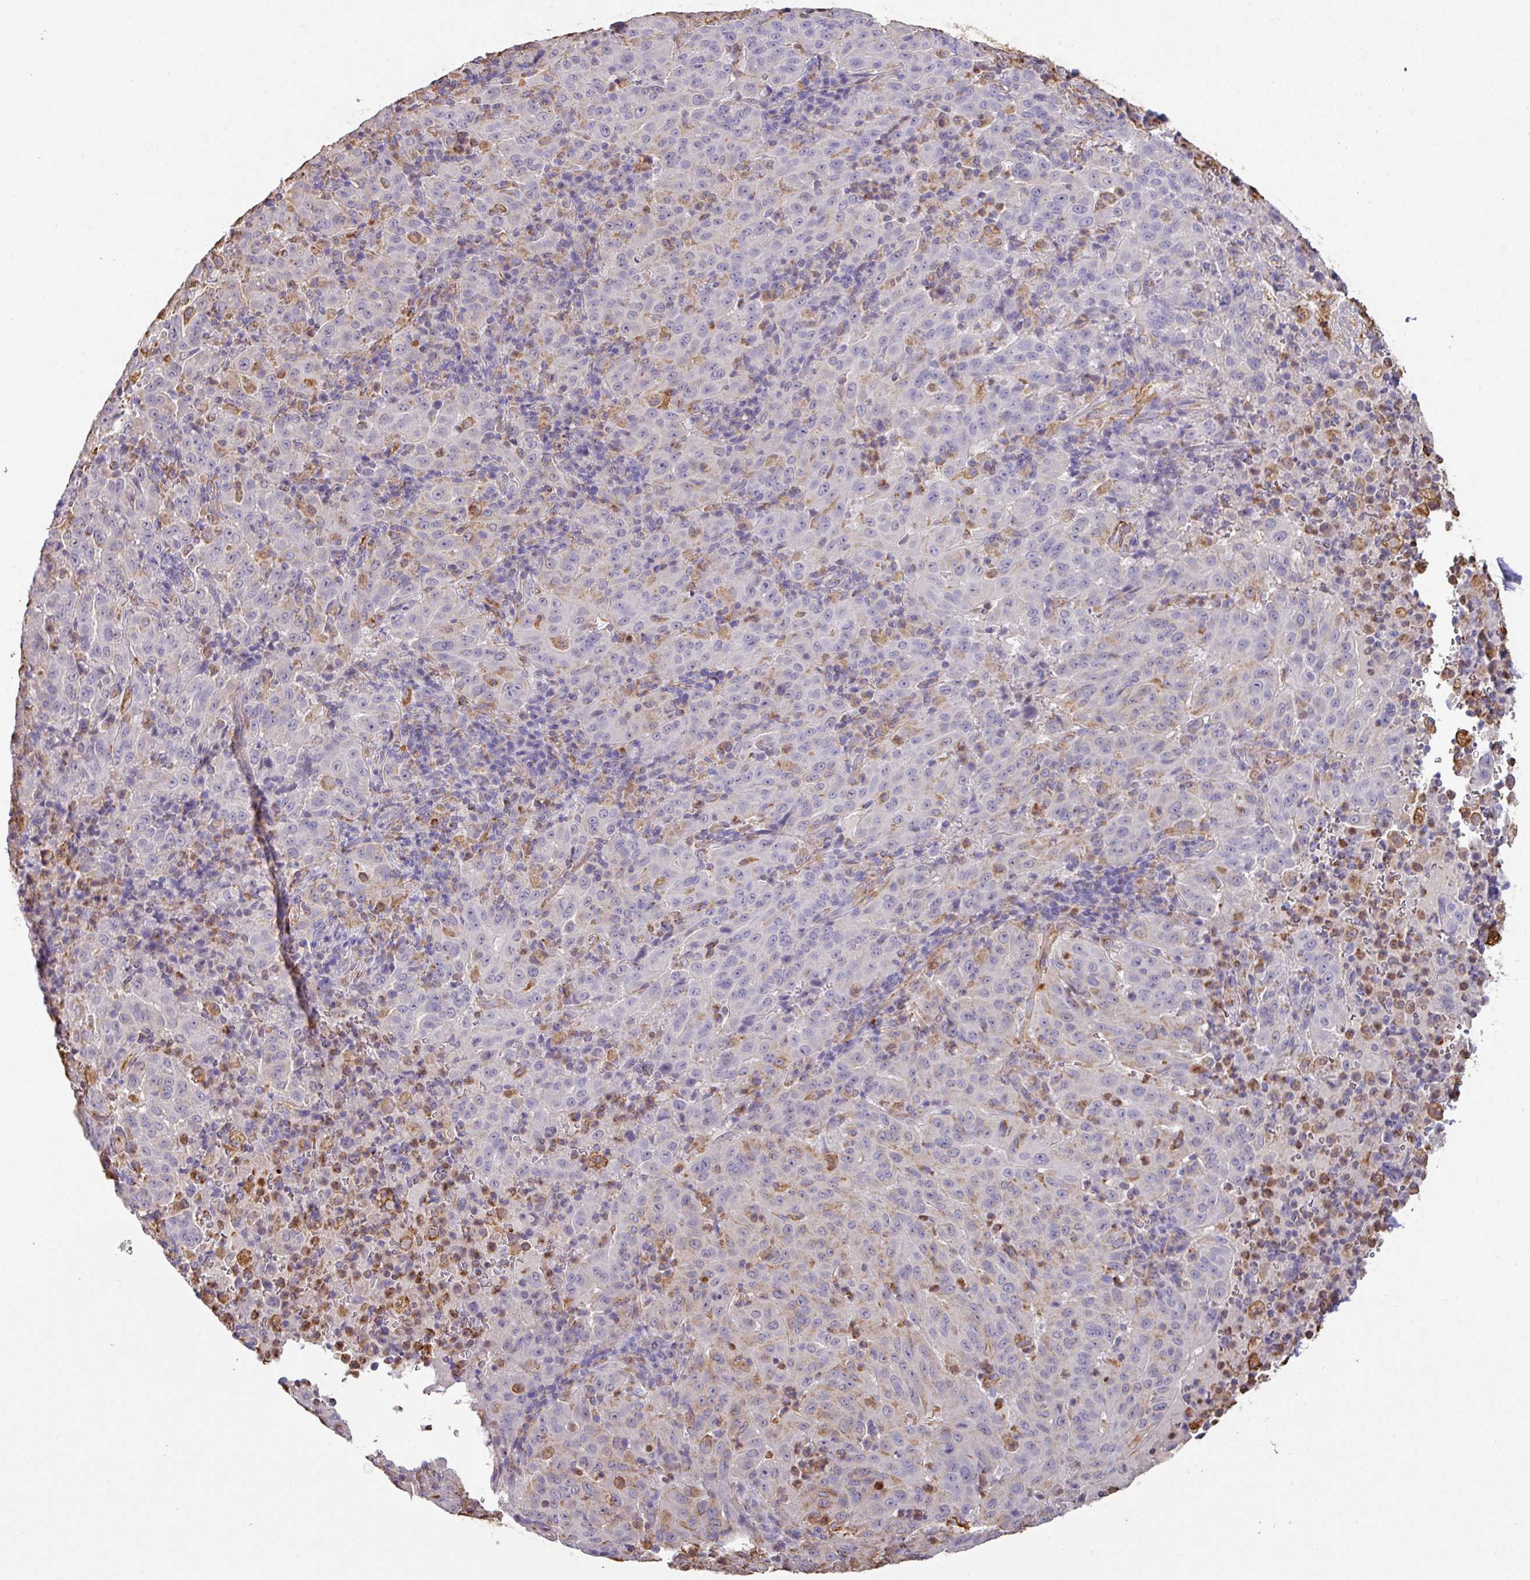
{"staining": {"intensity": "negative", "quantity": "none", "location": "none"}, "tissue": "pancreatic cancer", "cell_type": "Tumor cells", "image_type": "cancer", "snomed": [{"axis": "morphology", "description": "Adenocarcinoma, NOS"}, {"axis": "topography", "description": "Pancreas"}], "caption": "Histopathology image shows no protein staining in tumor cells of adenocarcinoma (pancreatic) tissue.", "gene": "ZNF280C", "patient": {"sex": "male", "age": 63}}